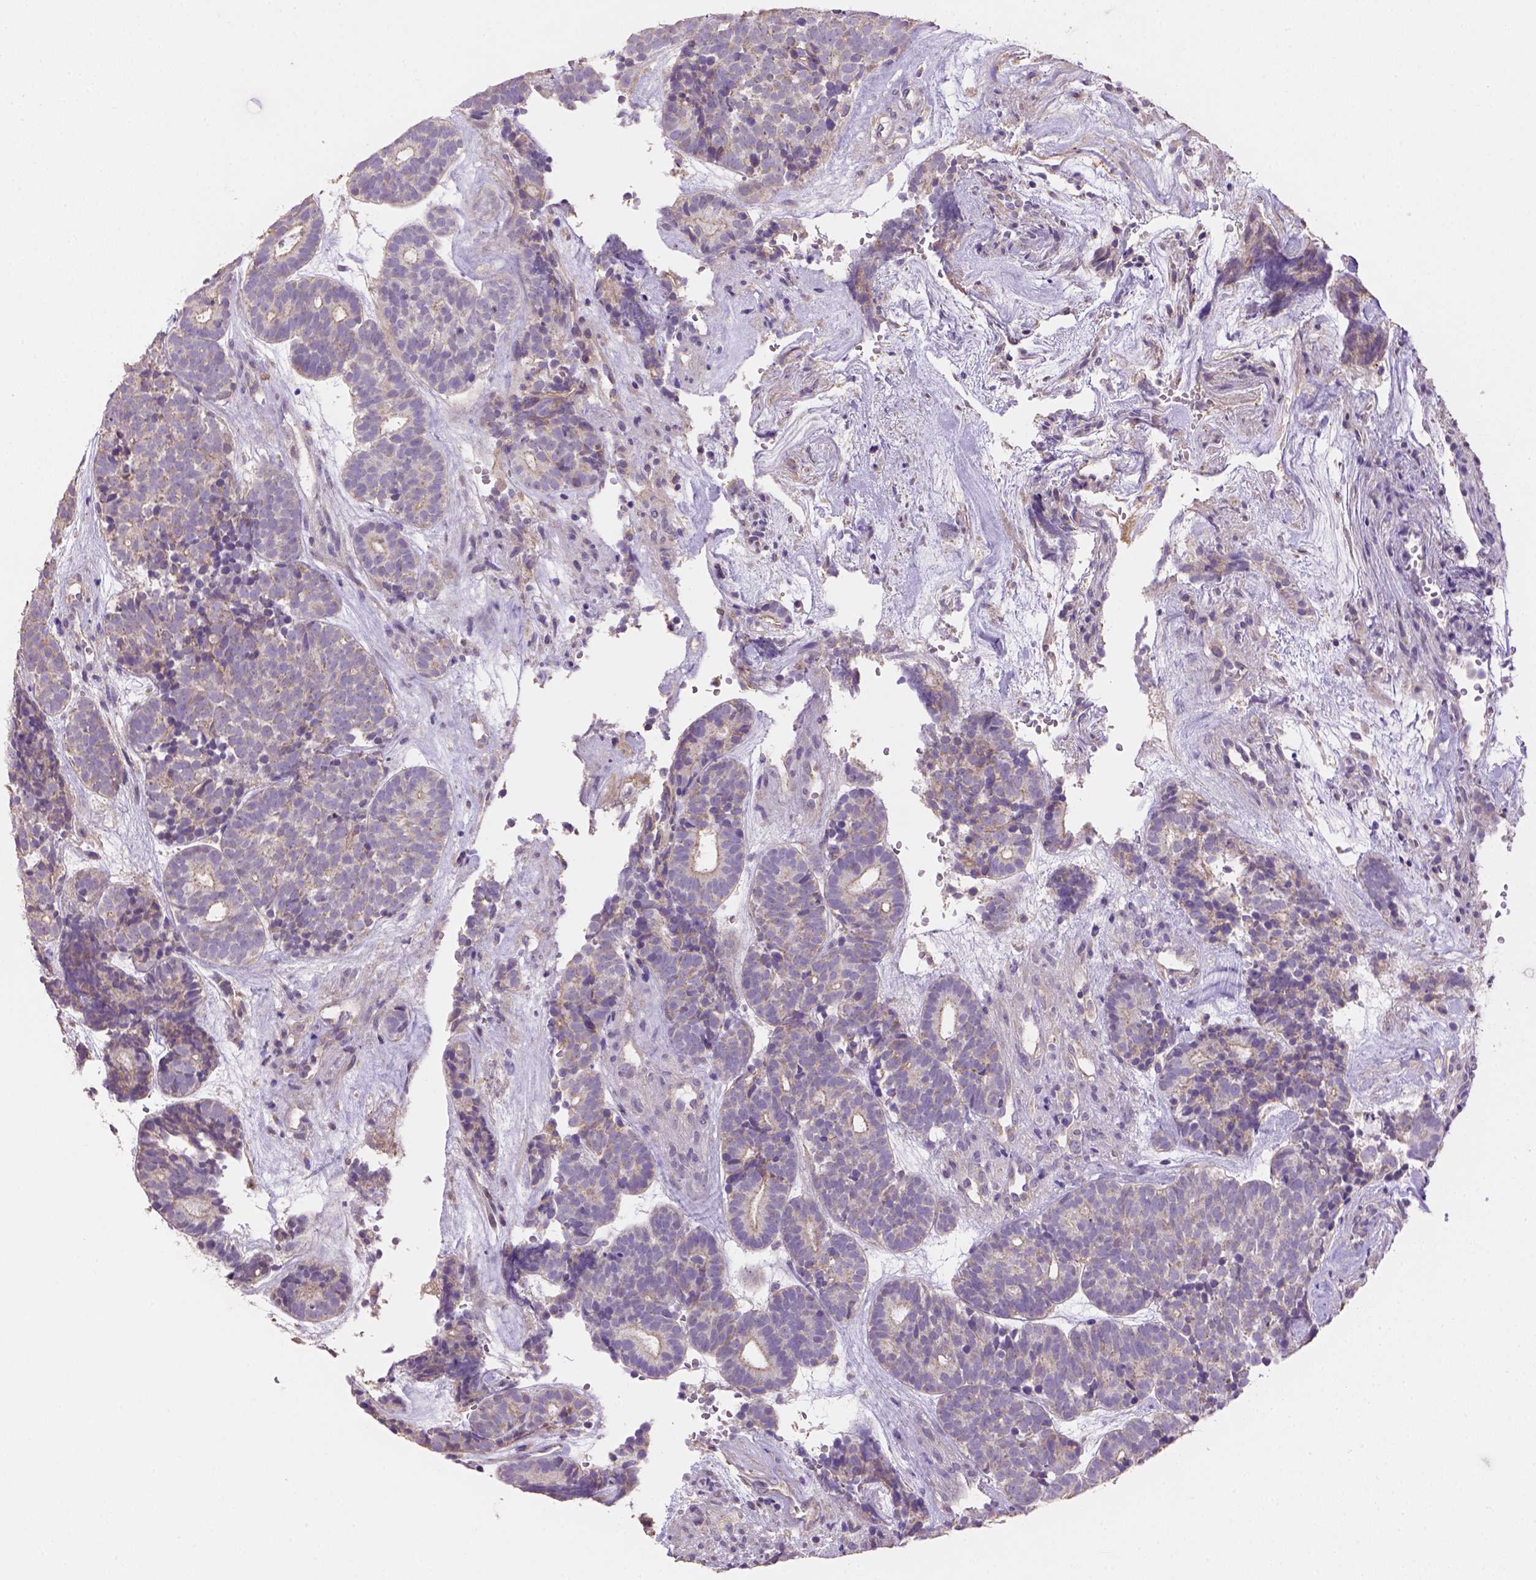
{"staining": {"intensity": "negative", "quantity": "none", "location": "none"}, "tissue": "head and neck cancer", "cell_type": "Tumor cells", "image_type": "cancer", "snomed": [{"axis": "morphology", "description": "Adenocarcinoma, NOS"}, {"axis": "topography", "description": "Head-Neck"}], "caption": "The immunohistochemistry image has no significant expression in tumor cells of adenocarcinoma (head and neck) tissue.", "gene": "HTRA1", "patient": {"sex": "female", "age": 81}}